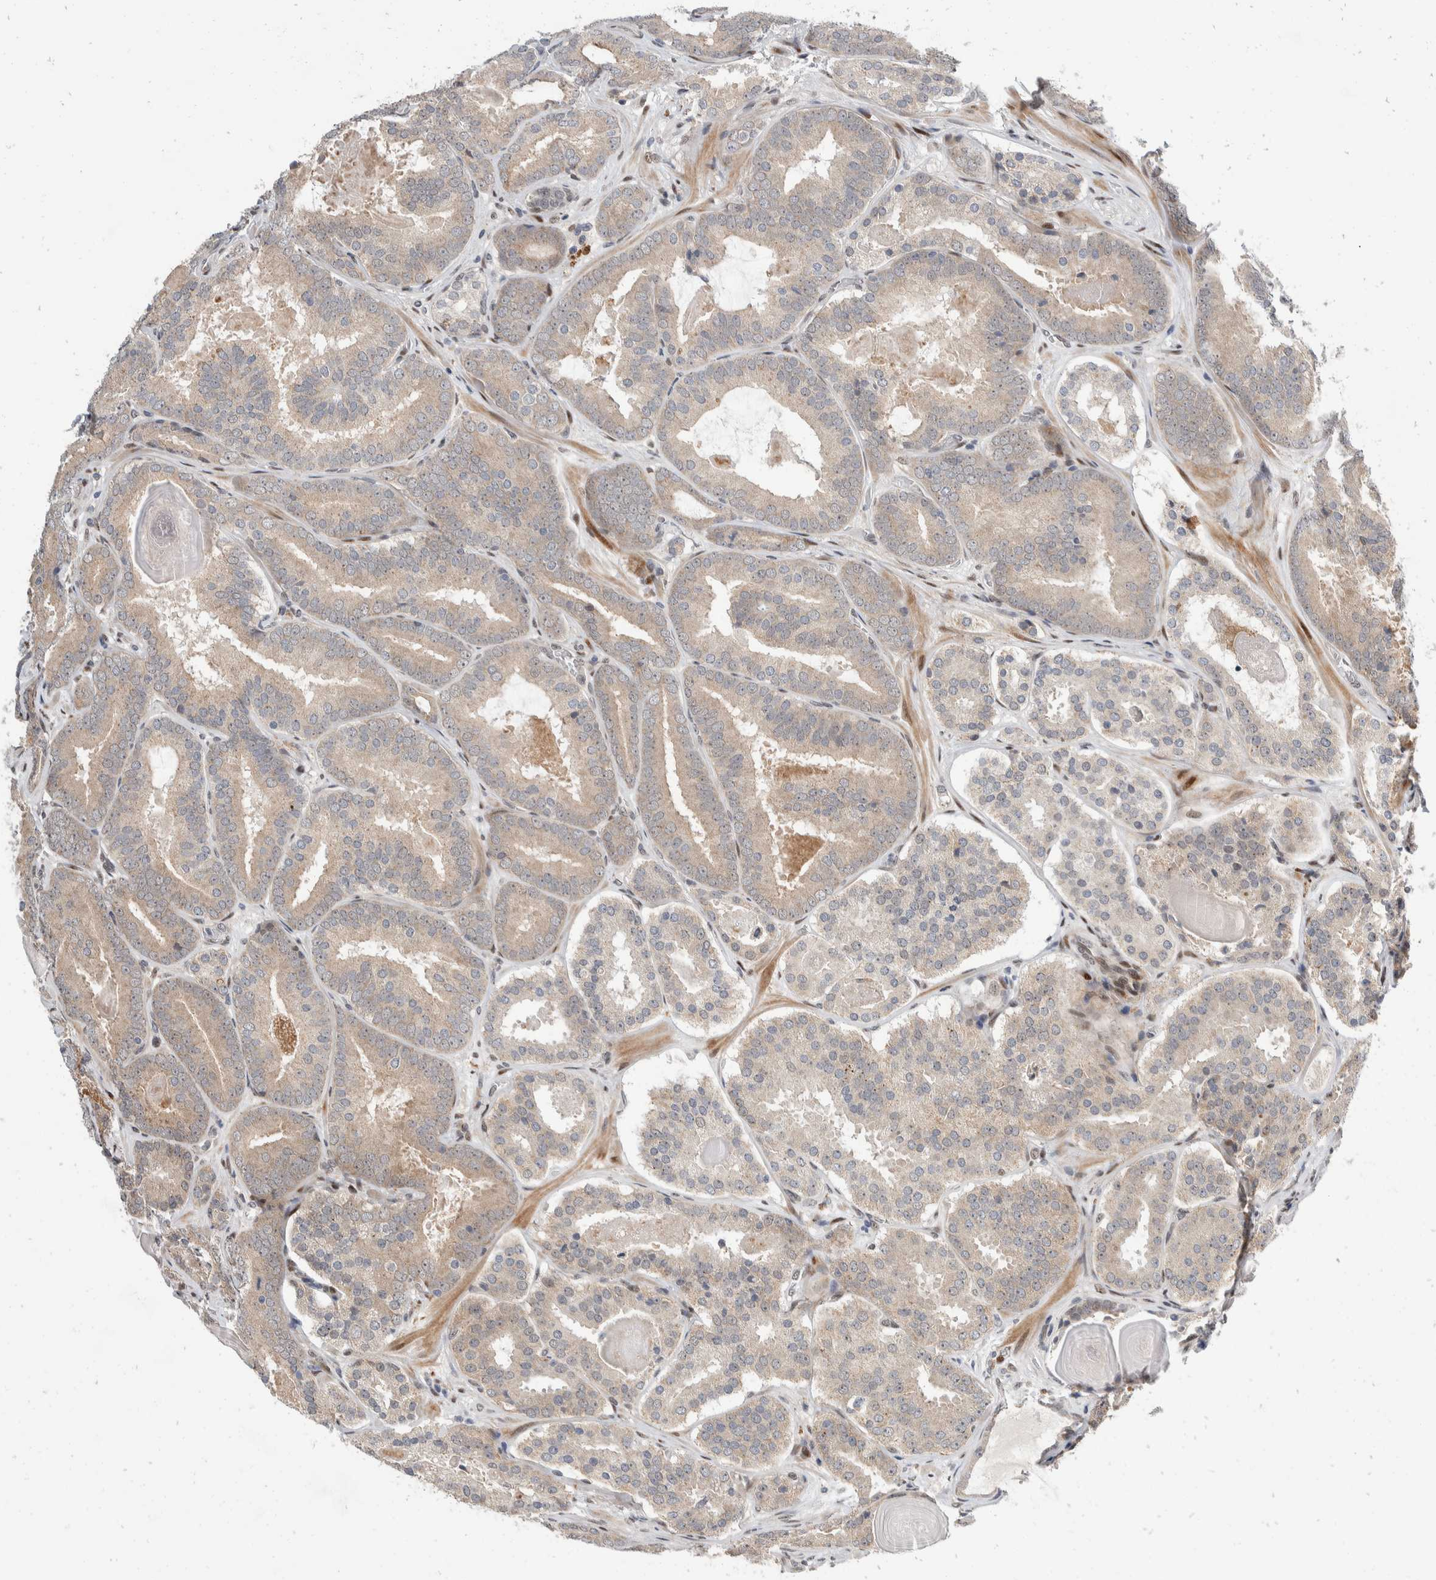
{"staining": {"intensity": "weak", "quantity": "<25%", "location": "cytoplasmic/membranous"}, "tissue": "prostate cancer", "cell_type": "Tumor cells", "image_type": "cancer", "snomed": [{"axis": "morphology", "description": "Adenocarcinoma, High grade"}, {"axis": "topography", "description": "Prostate"}], "caption": "Tumor cells show no significant positivity in high-grade adenocarcinoma (prostate). (DAB immunohistochemistry with hematoxylin counter stain).", "gene": "ZNF703", "patient": {"sex": "male", "age": 60}}